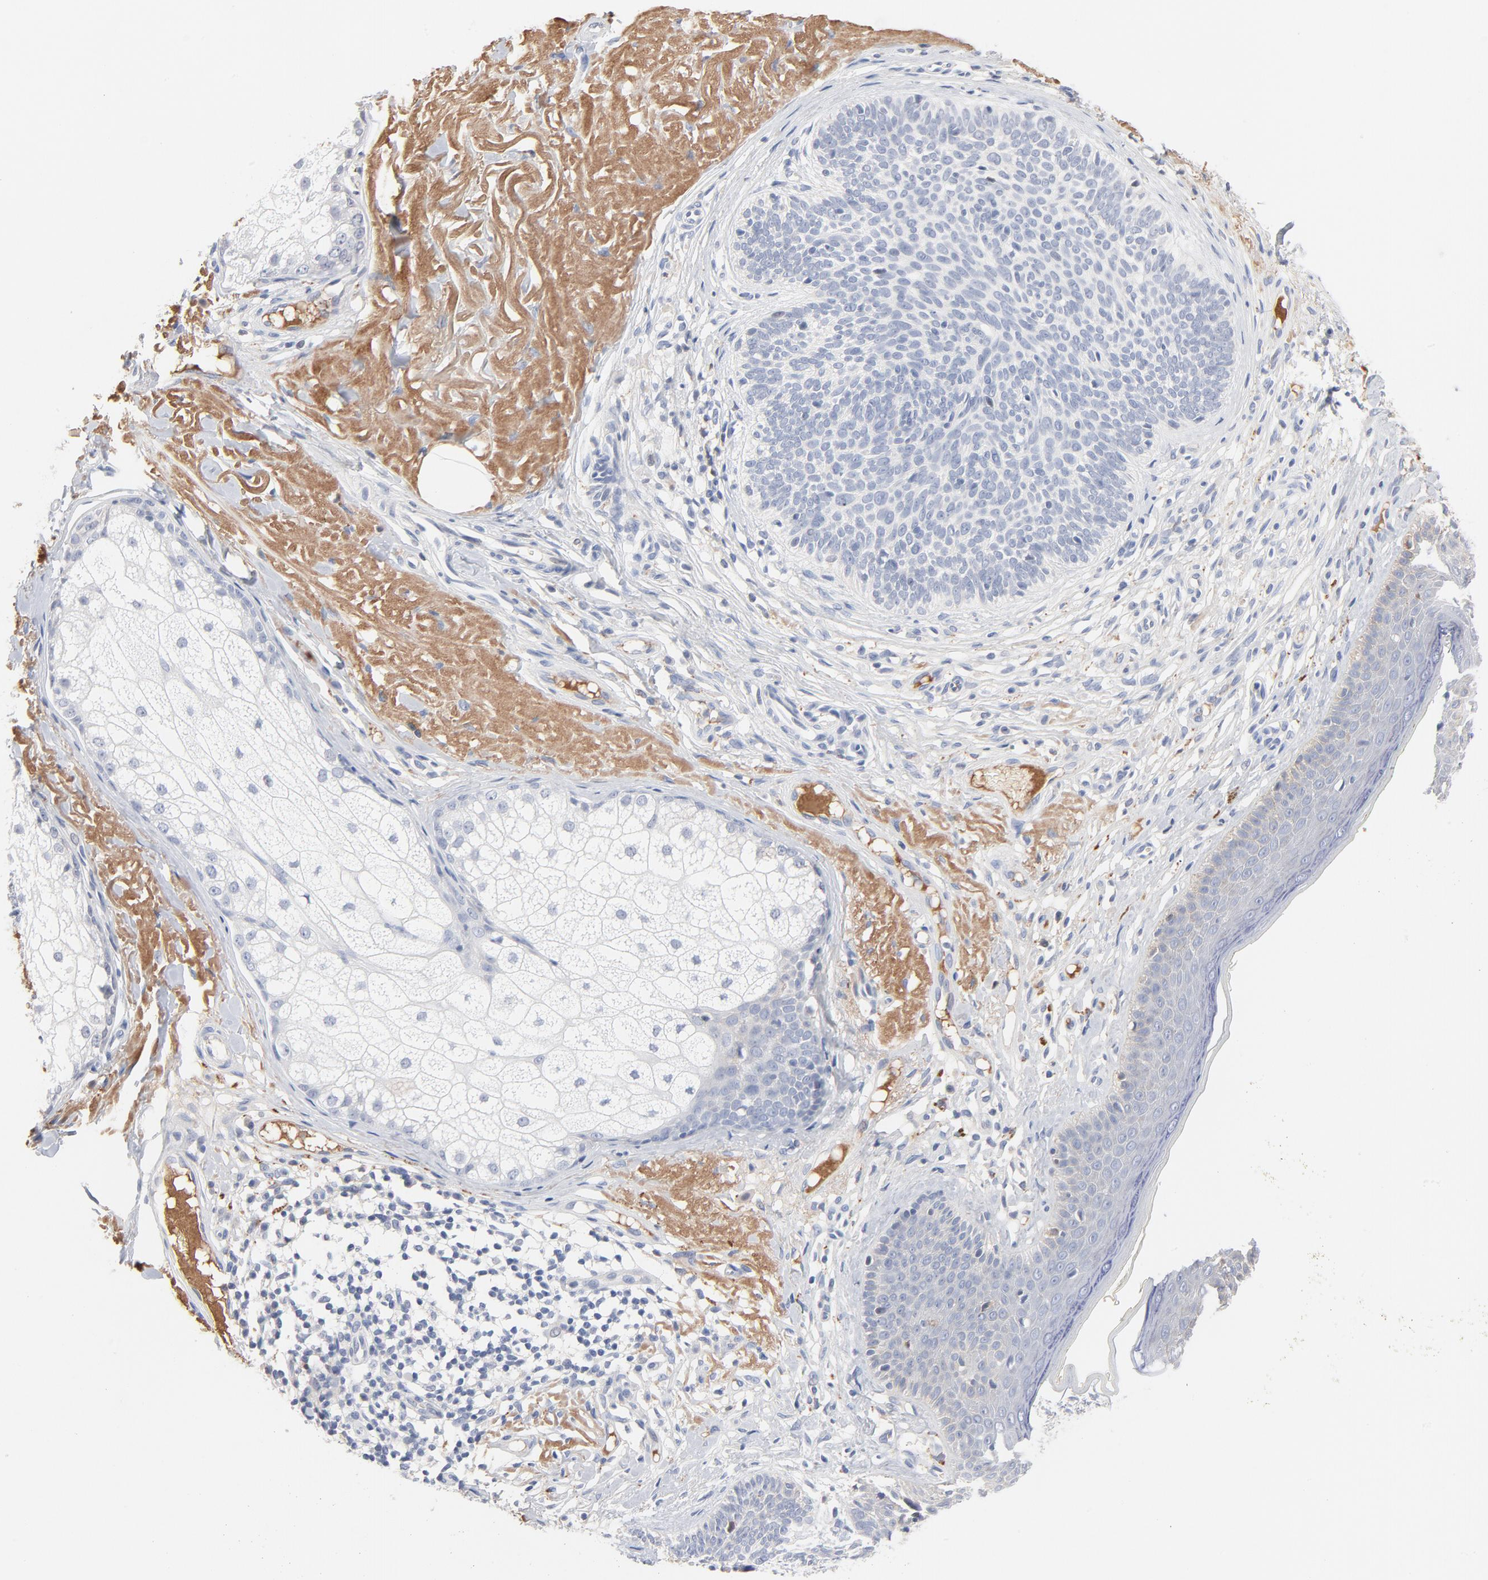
{"staining": {"intensity": "negative", "quantity": "none", "location": "none"}, "tissue": "skin cancer", "cell_type": "Tumor cells", "image_type": "cancer", "snomed": [{"axis": "morphology", "description": "Basal cell carcinoma"}, {"axis": "topography", "description": "Skin"}], "caption": "Skin basal cell carcinoma stained for a protein using immunohistochemistry (IHC) displays no staining tumor cells.", "gene": "SERPINA4", "patient": {"sex": "male", "age": 74}}